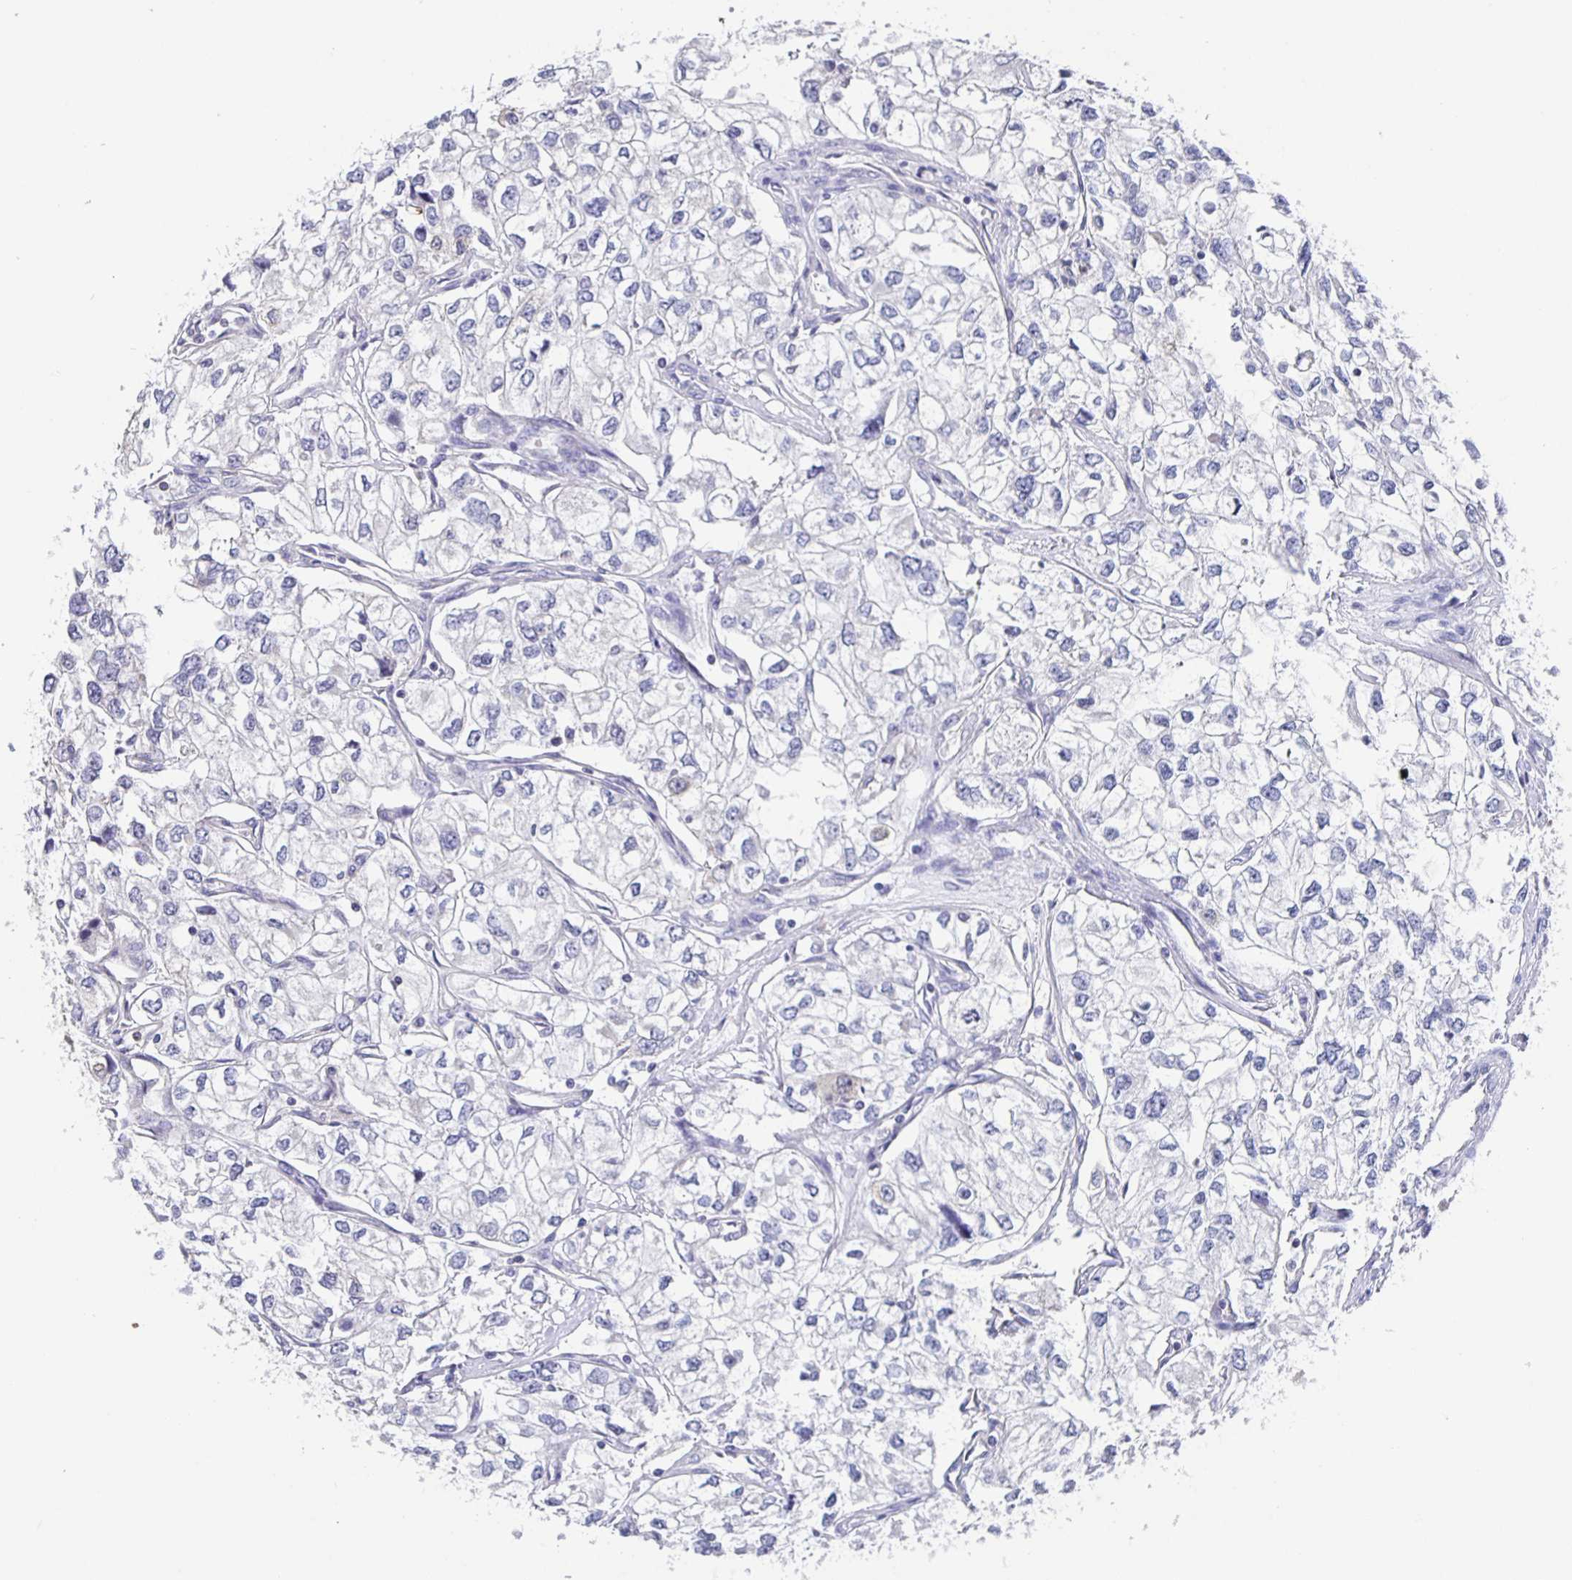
{"staining": {"intensity": "negative", "quantity": "none", "location": "none"}, "tissue": "renal cancer", "cell_type": "Tumor cells", "image_type": "cancer", "snomed": [{"axis": "morphology", "description": "Adenocarcinoma, NOS"}, {"axis": "topography", "description": "Kidney"}], "caption": "IHC image of renal cancer stained for a protein (brown), which displays no positivity in tumor cells. Nuclei are stained in blue.", "gene": "FEM1C", "patient": {"sex": "female", "age": 59}}